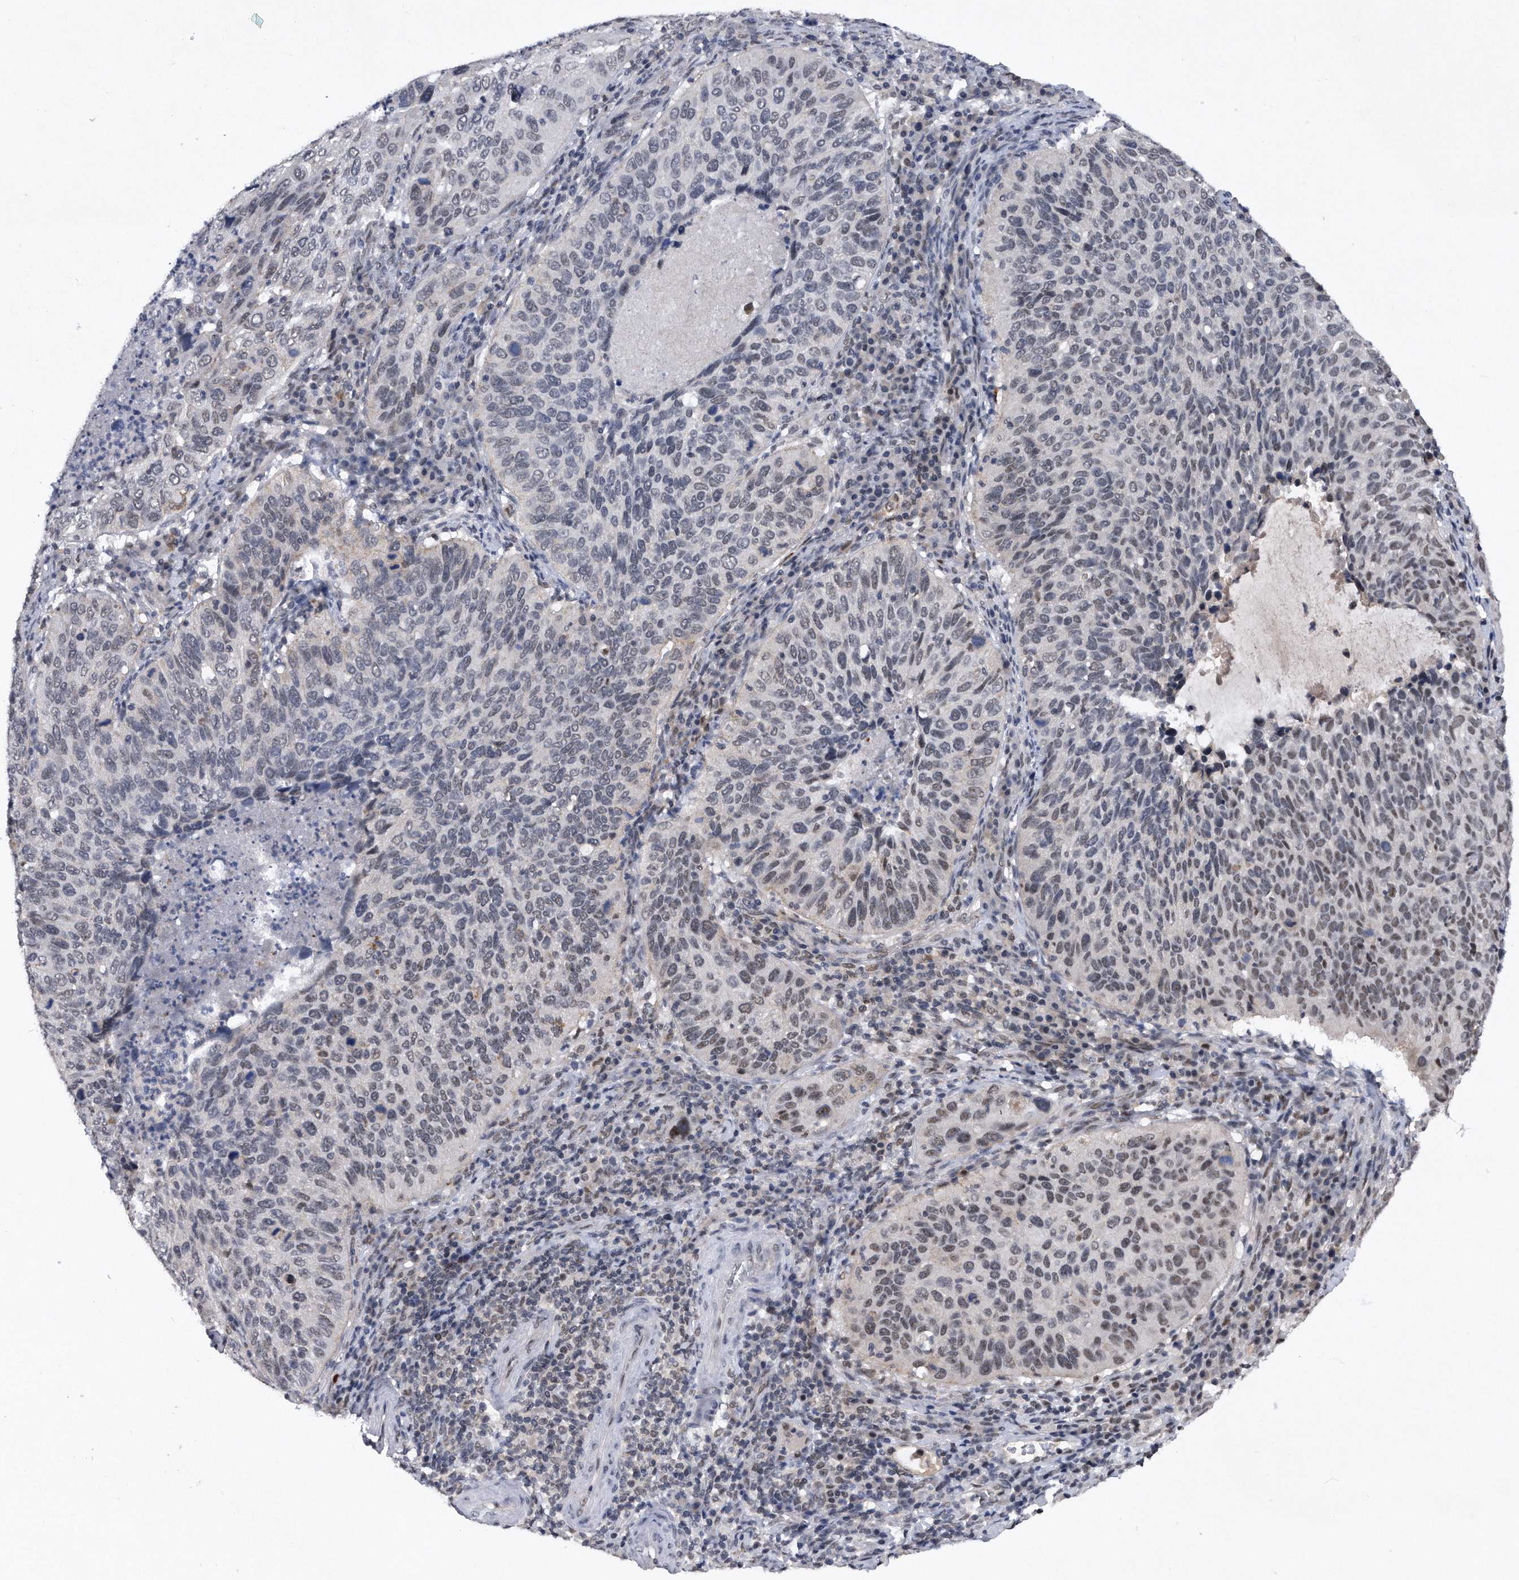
{"staining": {"intensity": "weak", "quantity": "25%-75%", "location": "nuclear"}, "tissue": "cervical cancer", "cell_type": "Tumor cells", "image_type": "cancer", "snomed": [{"axis": "morphology", "description": "Squamous cell carcinoma, NOS"}, {"axis": "topography", "description": "Cervix"}], "caption": "Human cervical squamous cell carcinoma stained with a protein marker exhibits weak staining in tumor cells.", "gene": "VIRMA", "patient": {"sex": "female", "age": 38}}